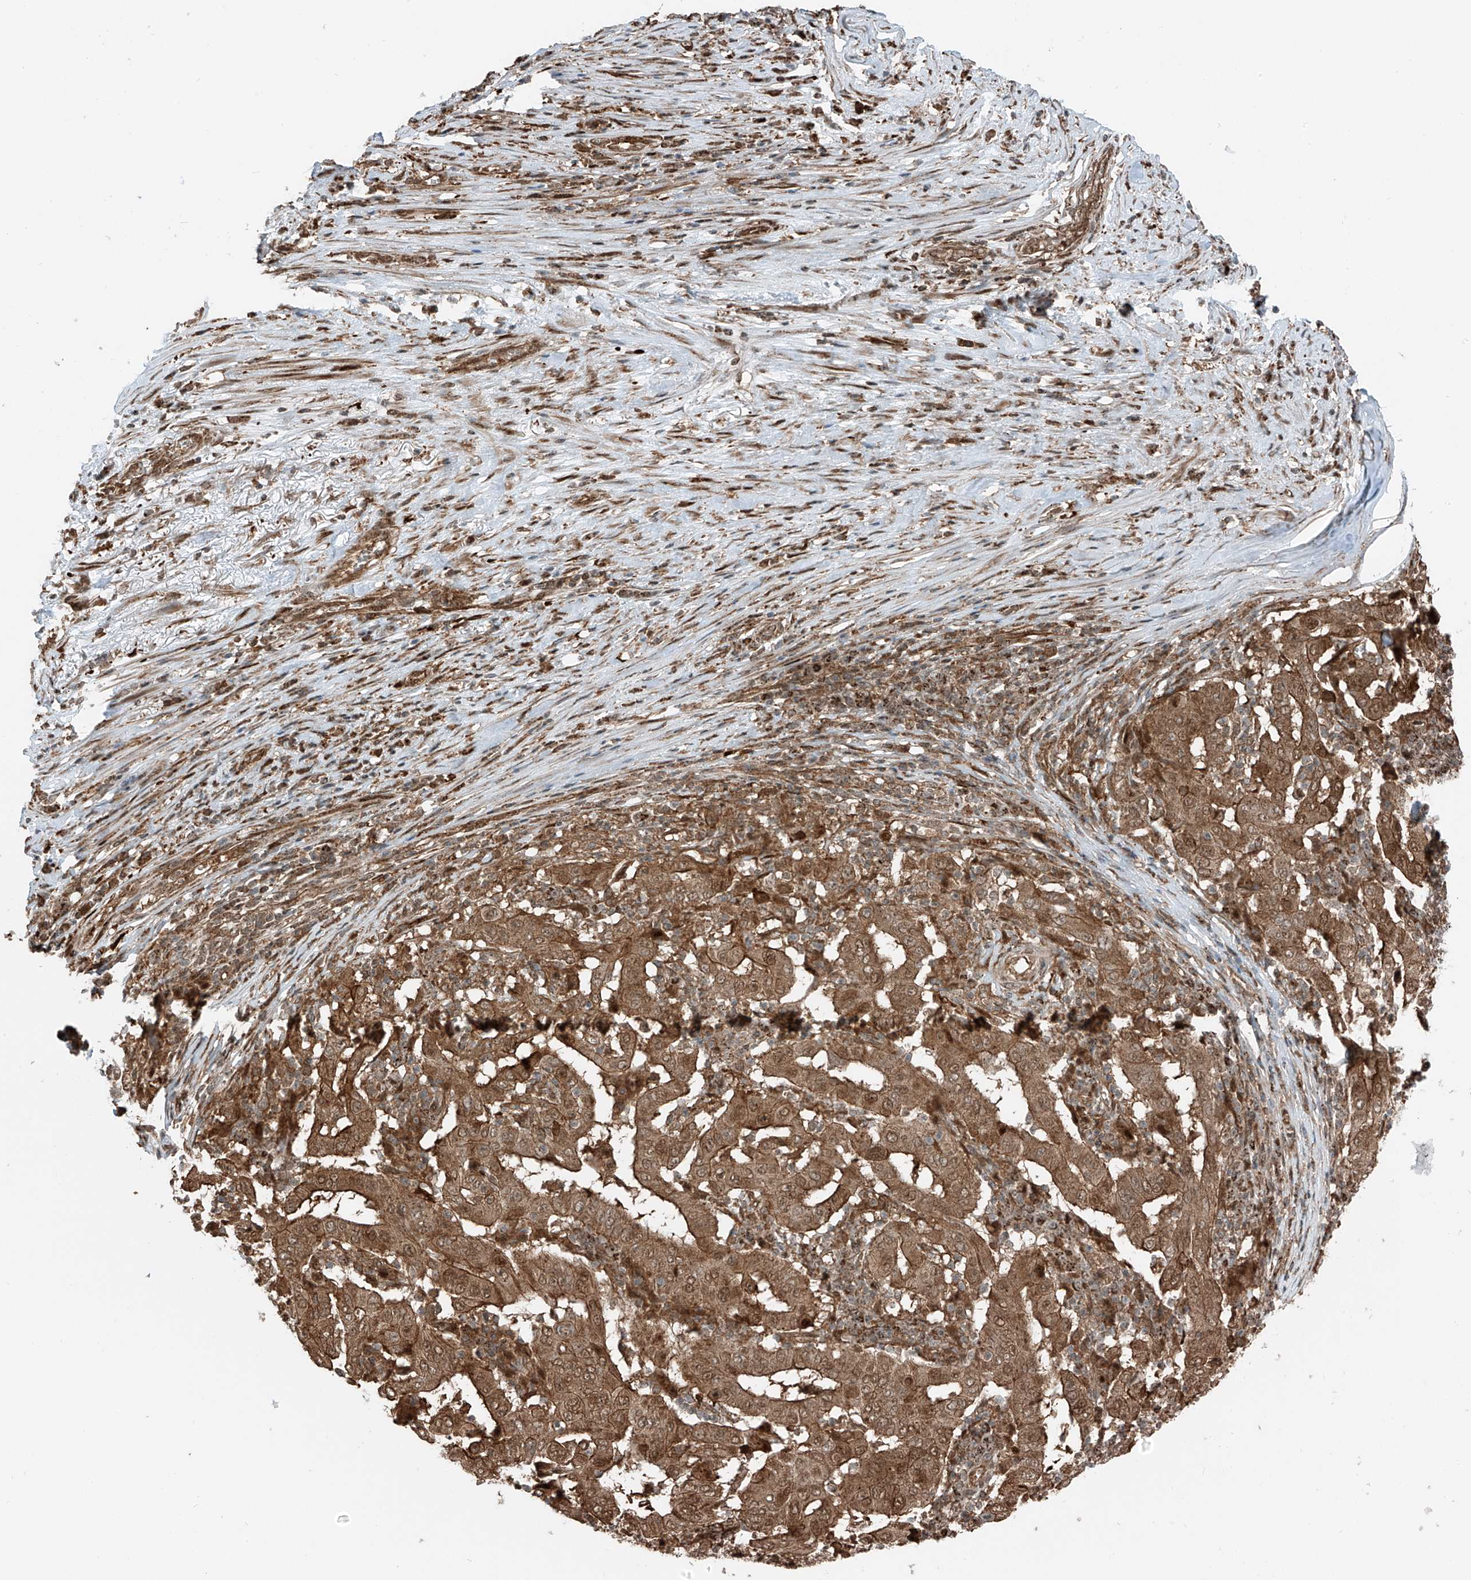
{"staining": {"intensity": "strong", "quantity": ">75%", "location": "cytoplasmic/membranous,nuclear"}, "tissue": "pancreatic cancer", "cell_type": "Tumor cells", "image_type": "cancer", "snomed": [{"axis": "morphology", "description": "Adenocarcinoma, NOS"}, {"axis": "topography", "description": "Pancreas"}], "caption": "An image of pancreatic adenocarcinoma stained for a protein reveals strong cytoplasmic/membranous and nuclear brown staining in tumor cells. (DAB (3,3'-diaminobenzidine) IHC, brown staining for protein, blue staining for nuclei).", "gene": "USP48", "patient": {"sex": "male", "age": 63}}